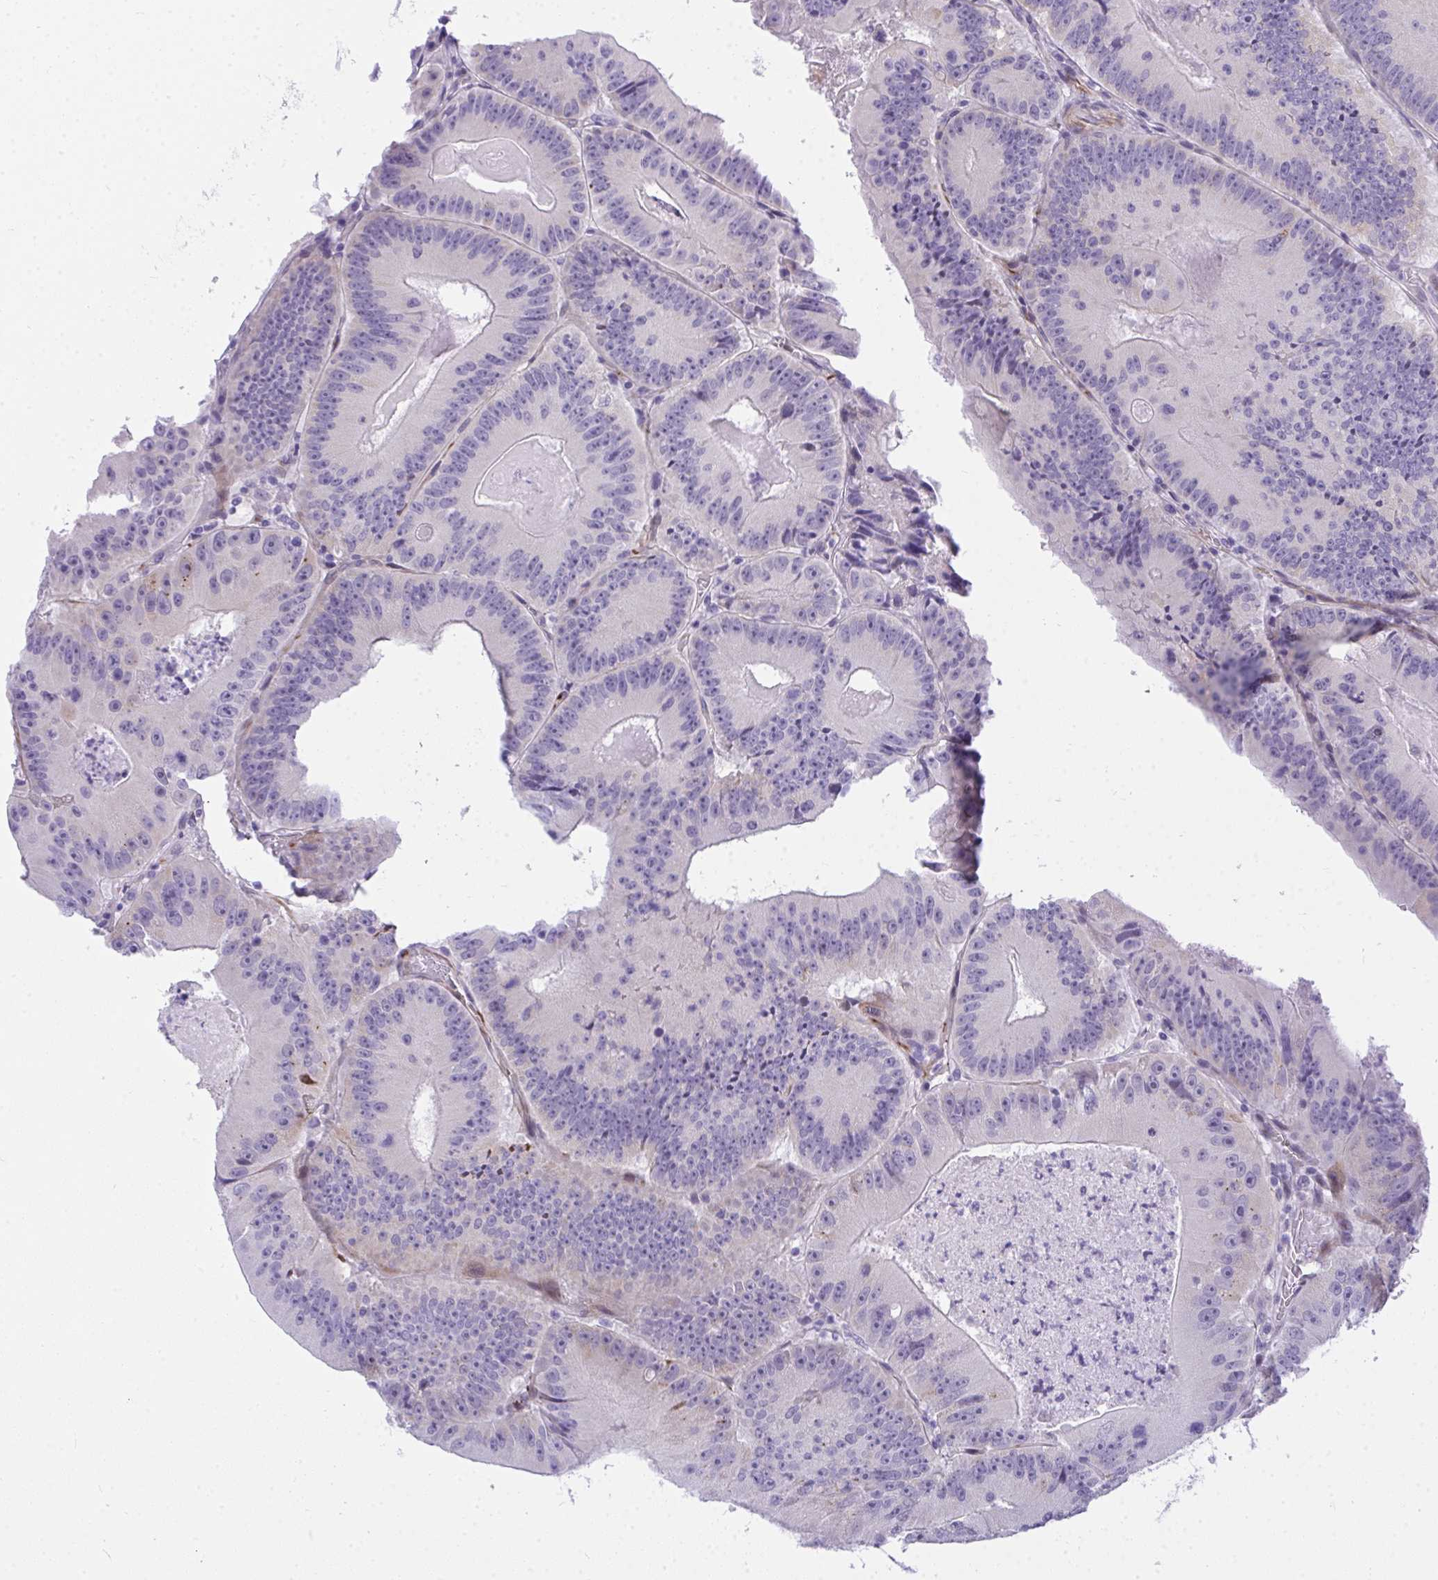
{"staining": {"intensity": "negative", "quantity": "none", "location": "none"}, "tissue": "colorectal cancer", "cell_type": "Tumor cells", "image_type": "cancer", "snomed": [{"axis": "morphology", "description": "Adenocarcinoma, NOS"}, {"axis": "topography", "description": "Colon"}], "caption": "Colorectal adenocarcinoma stained for a protein using IHC shows no staining tumor cells.", "gene": "TSBP1", "patient": {"sex": "female", "age": 86}}